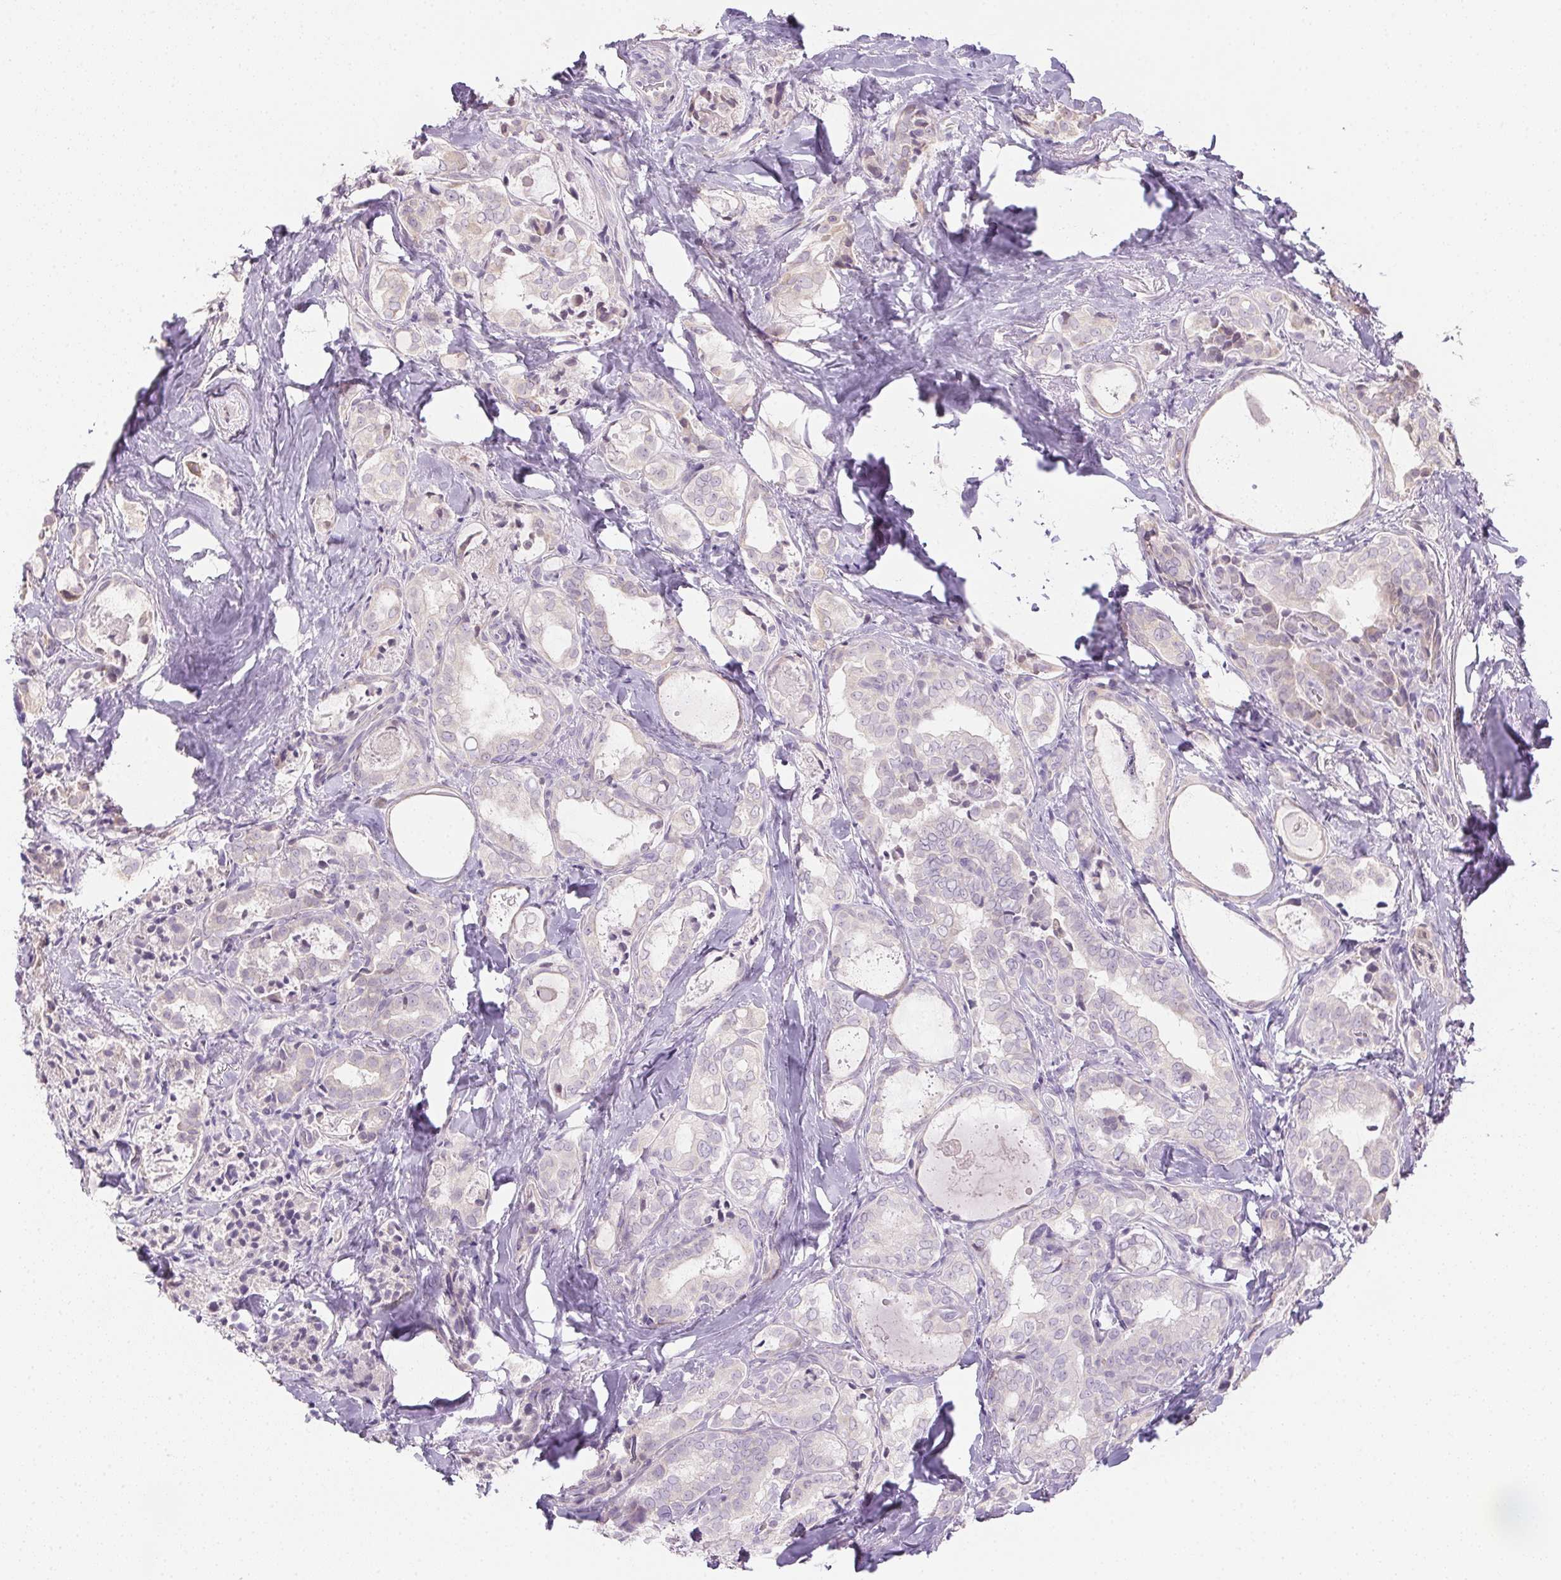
{"staining": {"intensity": "negative", "quantity": "none", "location": "none"}, "tissue": "thyroid cancer", "cell_type": "Tumor cells", "image_type": "cancer", "snomed": [{"axis": "morphology", "description": "Papillary adenocarcinoma, NOS"}, {"axis": "topography", "description": "Thyroid gland"}], "caption": "Thyroid papillary adenocarcinoma stained for a protein using immunohistochemistry demonstrates no expression tumor cells.", "gene": "CTCFL", "patient": {"sex": "female", "age": 75}}